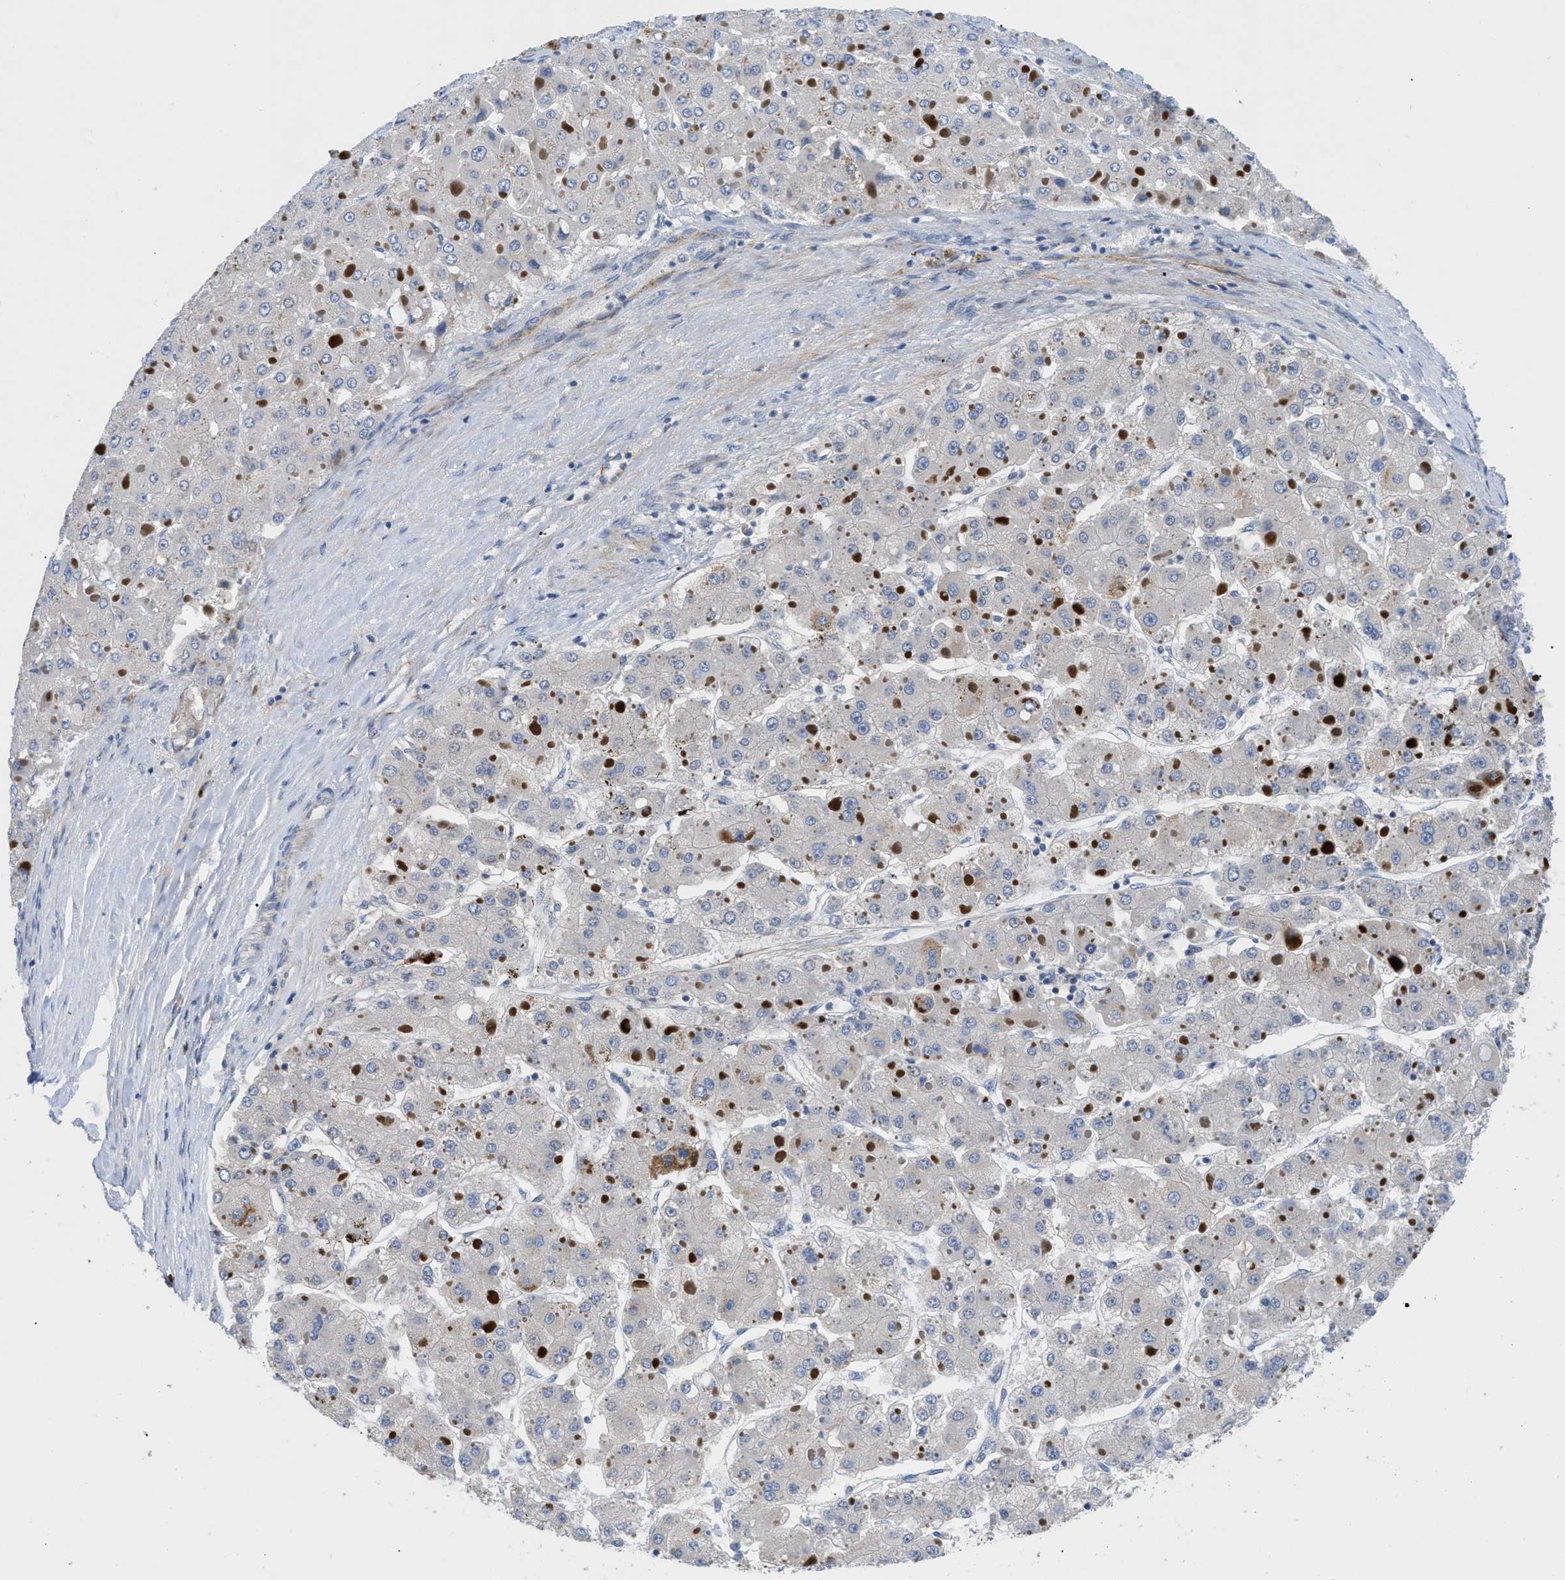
{"staining": {"intensity": "negative", "quantity": "none", "location": "none"}, "tissue": "liver cancer", "cell_type": "Tumor cells", "image_type": "cancer", "snomed": [{"axis": "morphology", "description": "Carcinoma, Hepatocellular, NOS"}, {"axis": "topography", "description": "Liver"}], "caption": "Liver cancer was stained to show a protein in brown. There is no significant expression in tumor cells. (Stains: DAB immunohistochemistry (IHC) with hematoxylin counter stain, Microscopy: brightfield microscopy at high magnification).", "gene": "OR9K2", "patient": {"sex": "female", "age": 73}}